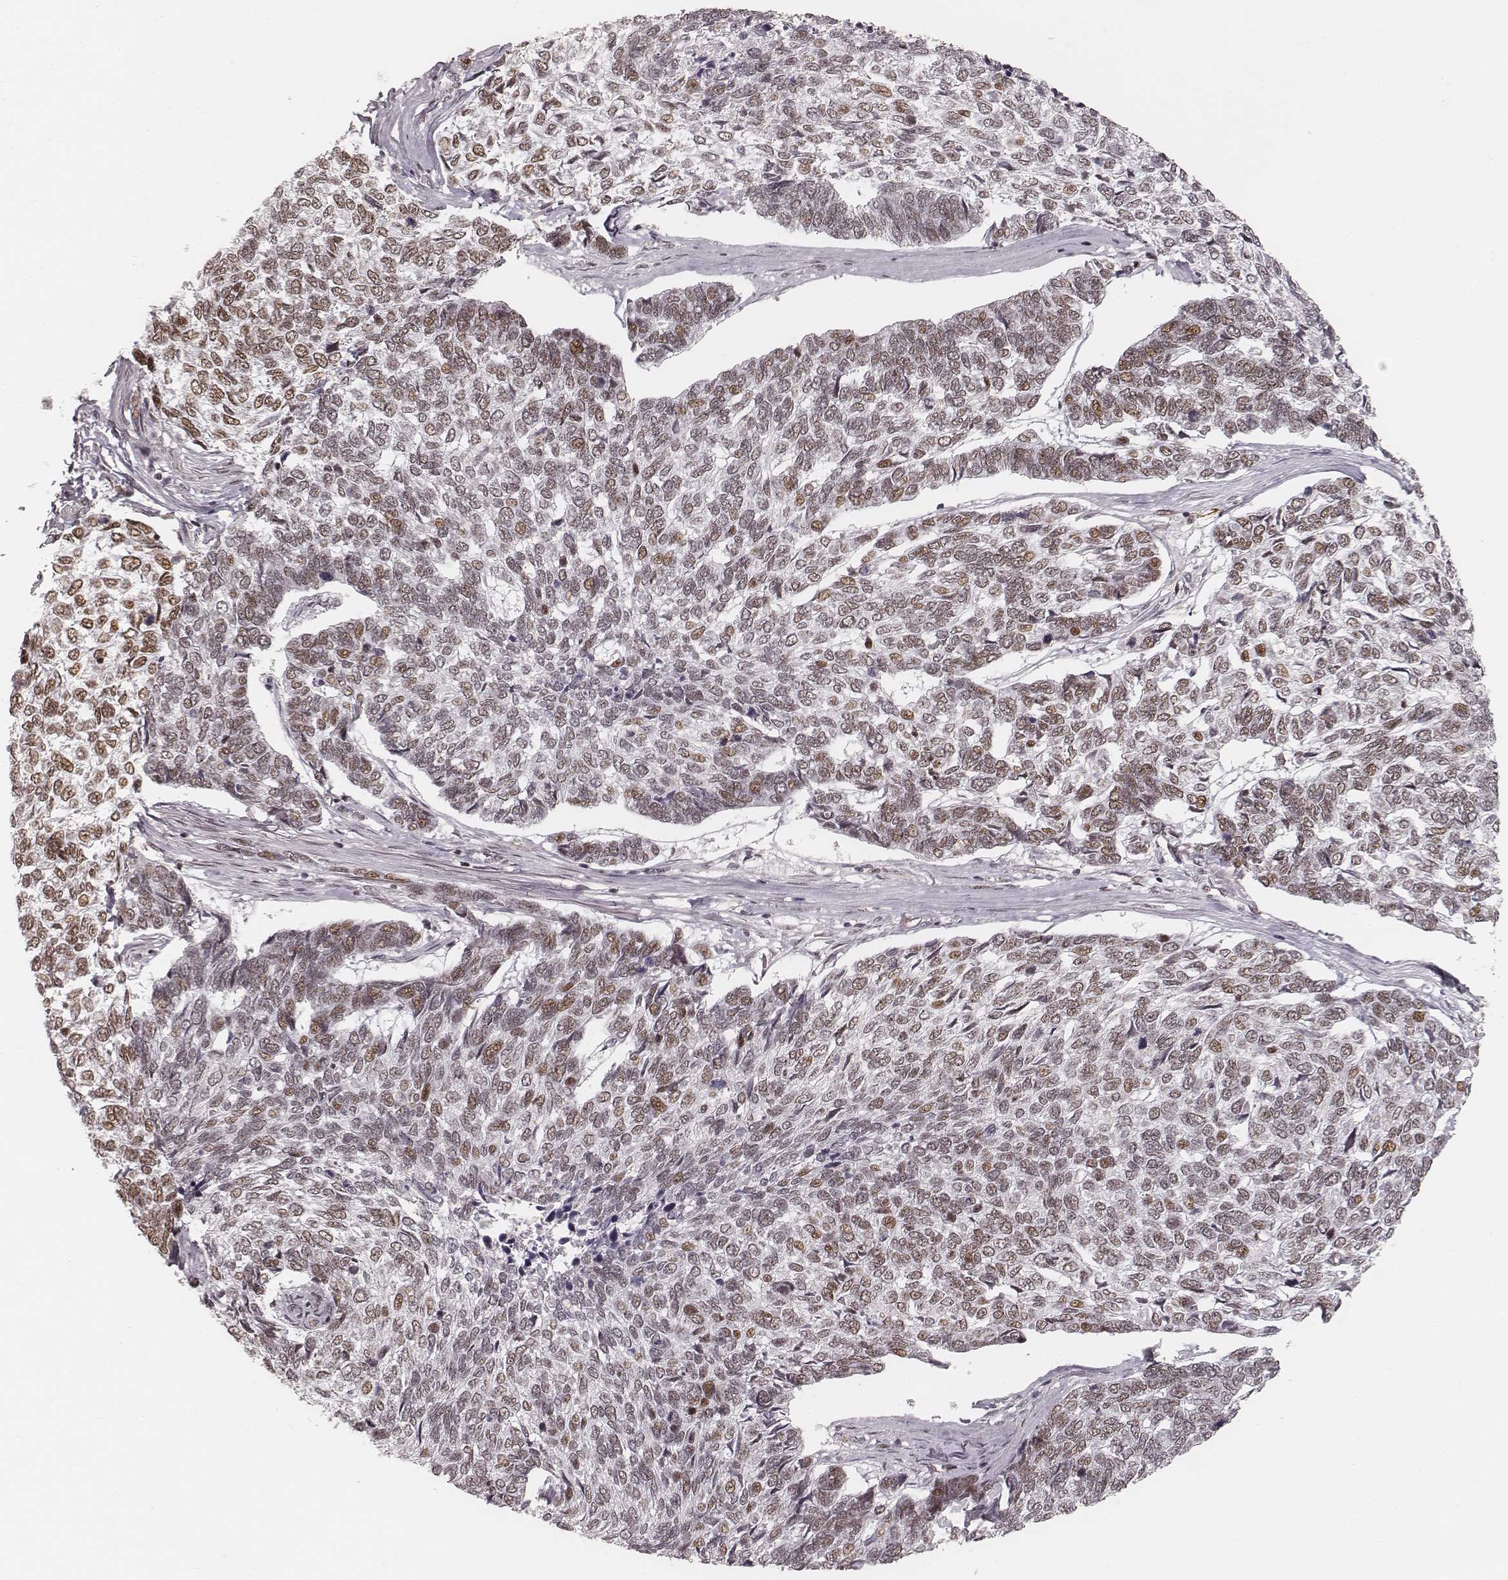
{"staining": {"intensity": "moderate", "quantity": ">75%", "location": "nuclear"}, "tissue": "skin cancer", "cell_type": "Tumor cells", "image_type": "cancer", "snomed": [{"axis": "morphology", "description": "Basal cell carcinoma"}, {"axis": "topography", "description": "Skin"}], "caption": "Immunohistochemical staining of skin basal cell carcinoma reveals medium levels of moderate nuclear protein positivity in about >75% of tumor cells.", "gene": "HNRNPC", "patient": {"sex": "female", "age": 65}}